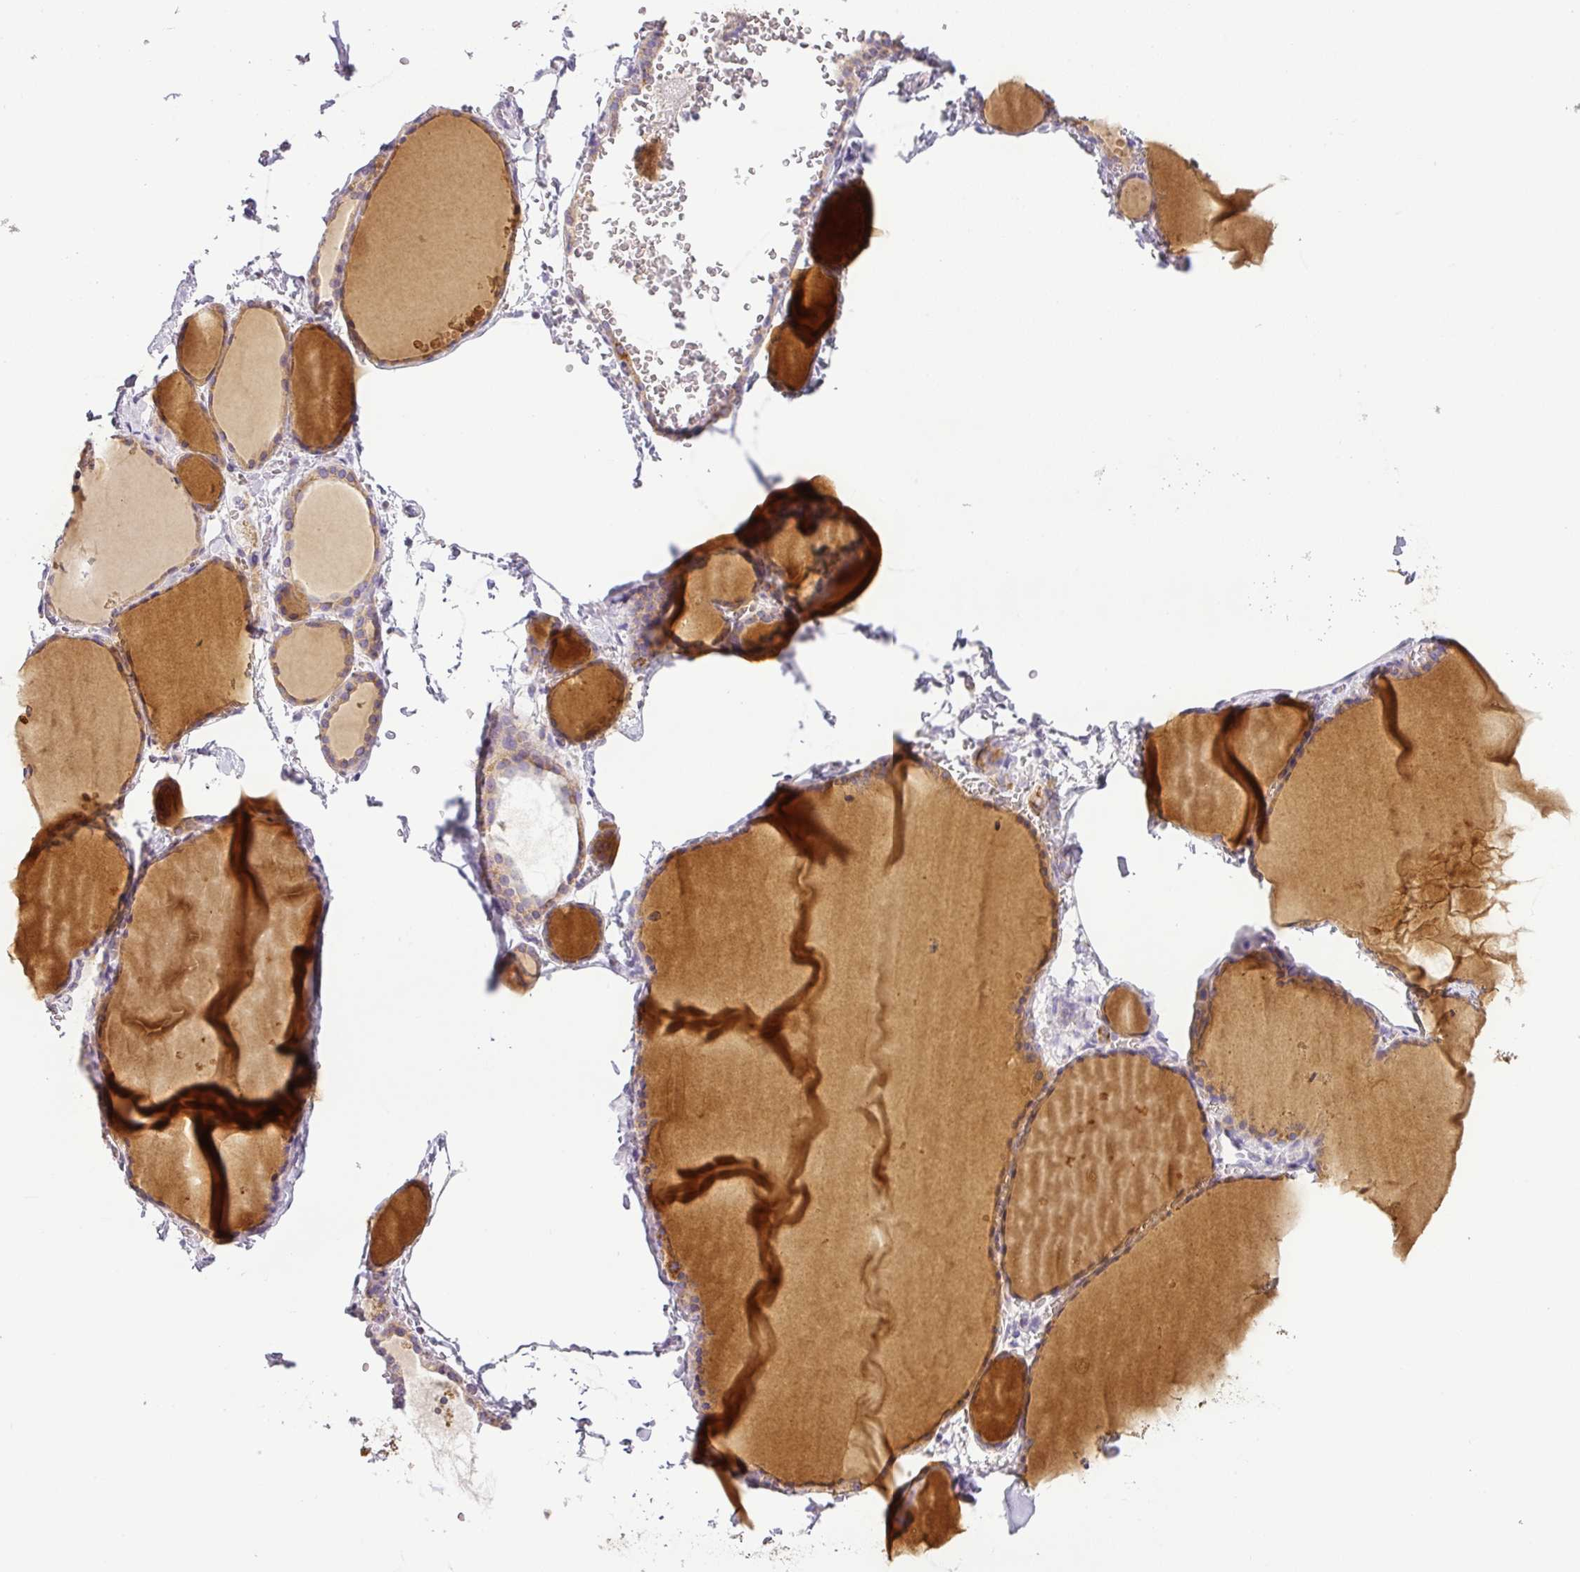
{"staining": {"intensity": "moderate", "quantity": "25%-75%", "location": "cytoplasmic/membranous"}, "tissue": "thyroid gland", "cell_type": "Glandular cells", "image_type": "normal", "snomed": [{"axis": "morphology", "description": "Normal tissue, NOS"}, {"axis": "topography", "description": "Thyroid gland"}], "caption": "Immunohistochemistry (IHC) (DAB (3,3'-diaminobenzidine)) staining of unremarkable human thyroid gland displays moderate cytoplasmic/membranous protein positivity in about 25%-75% of glandular cells. (brown staining indicates protein expression, while blue staining denotes nuclei).", "gene": "HMCN2", "patient": {"sex": "female", "age": 49}}